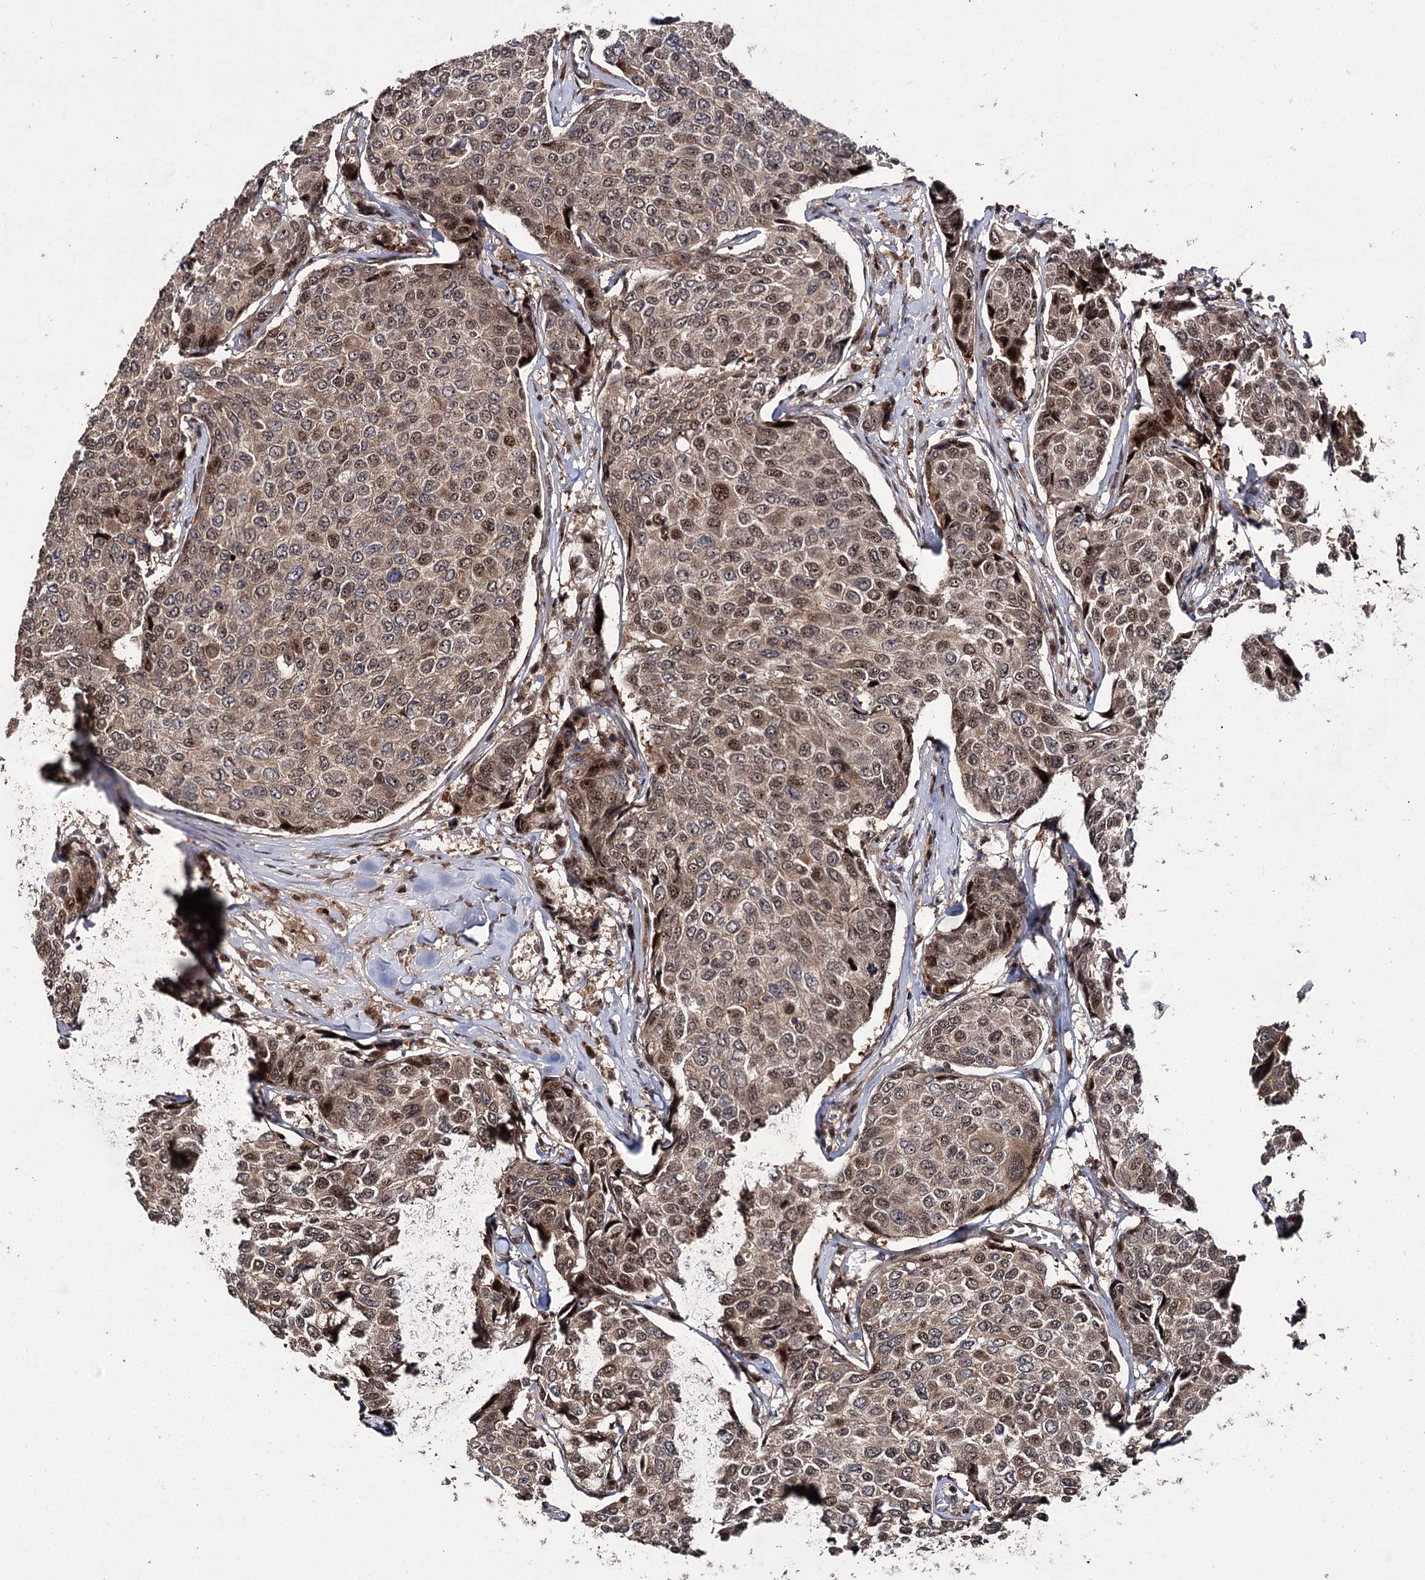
{"staining": {"intensity": "moderate", "quantity": ">75%", "location": "cytoplasmic/membranous,nuclear"}, "tissue": "breast cancer", "cell_type": "Tumor cells", "image_type": "cancer", "snomed": [{"axis": "morphology", "description": "Duct carcinoma"}, {"axis": "topography", "description": "Breast"}], "caption": "An immunohistochemistry (IHC) micrograph of tumor tissue is shown. Protein staining in brown highlights moderate cytoplasmic/membranous and nuclear positivity in breast cancer within tumor cells.", "gene": "MKNK2", "patient": {"sex": "female", "age": 55}}